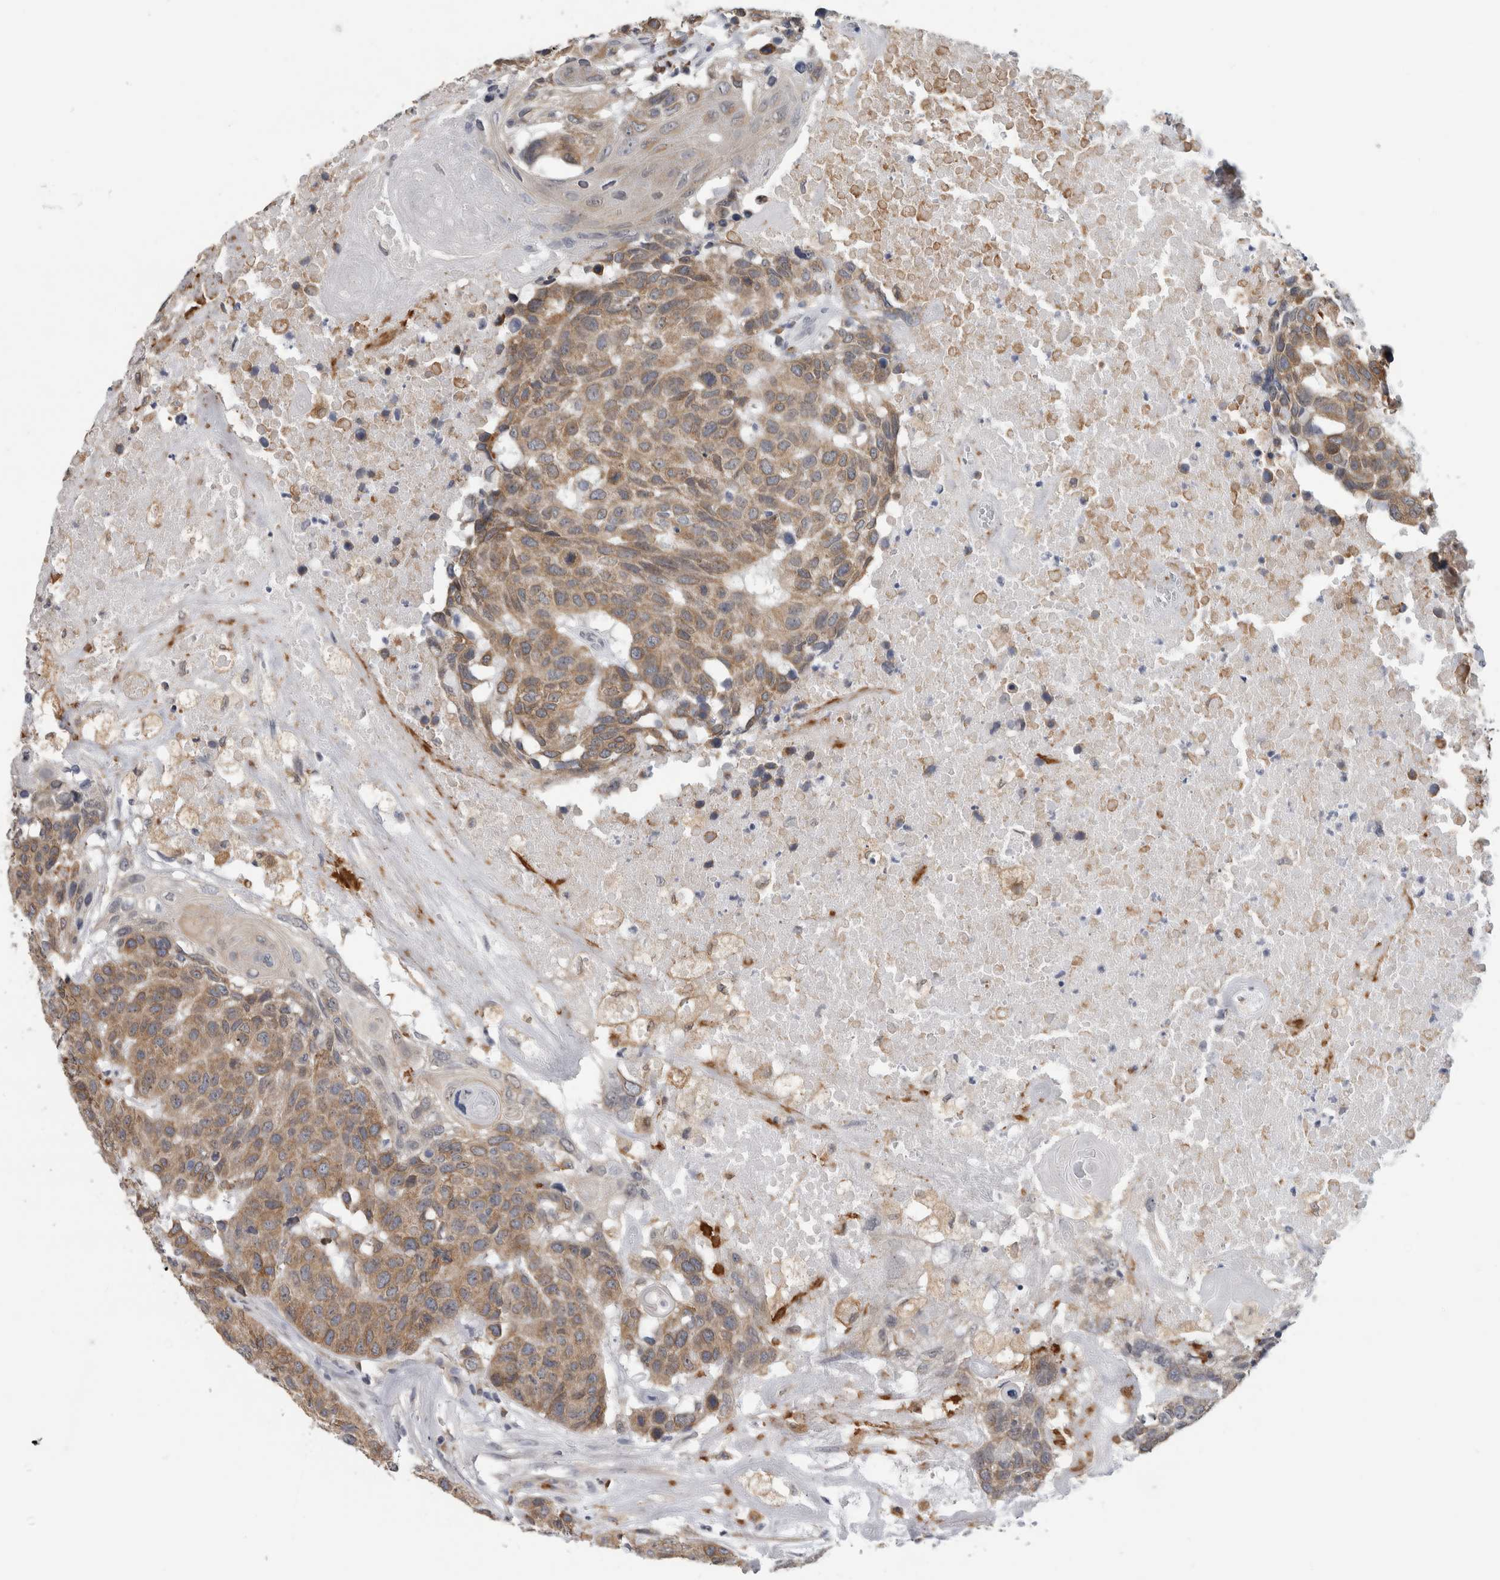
{"staining": {"intensity": "moderate", "quantity": ">75%", "location": "cytoplasmic/membranous"}, "tissue": "head and neck cancer", "cell_type": "Tumor cells", "image_type": "cancer", "snomed": [{"axis": "morphology", "description": "Squamous cell carcinoma, NOS"}, {"axis": "topography", "description": "Head-Neck"}], "caption": "A micrograph of human head and neck cancer stained for a protein shows moderate cytoplasmic/membranous brown staining in tumor cells.", "gene": "TMEM242", "patient": {"sex": "male", "age": 66}}